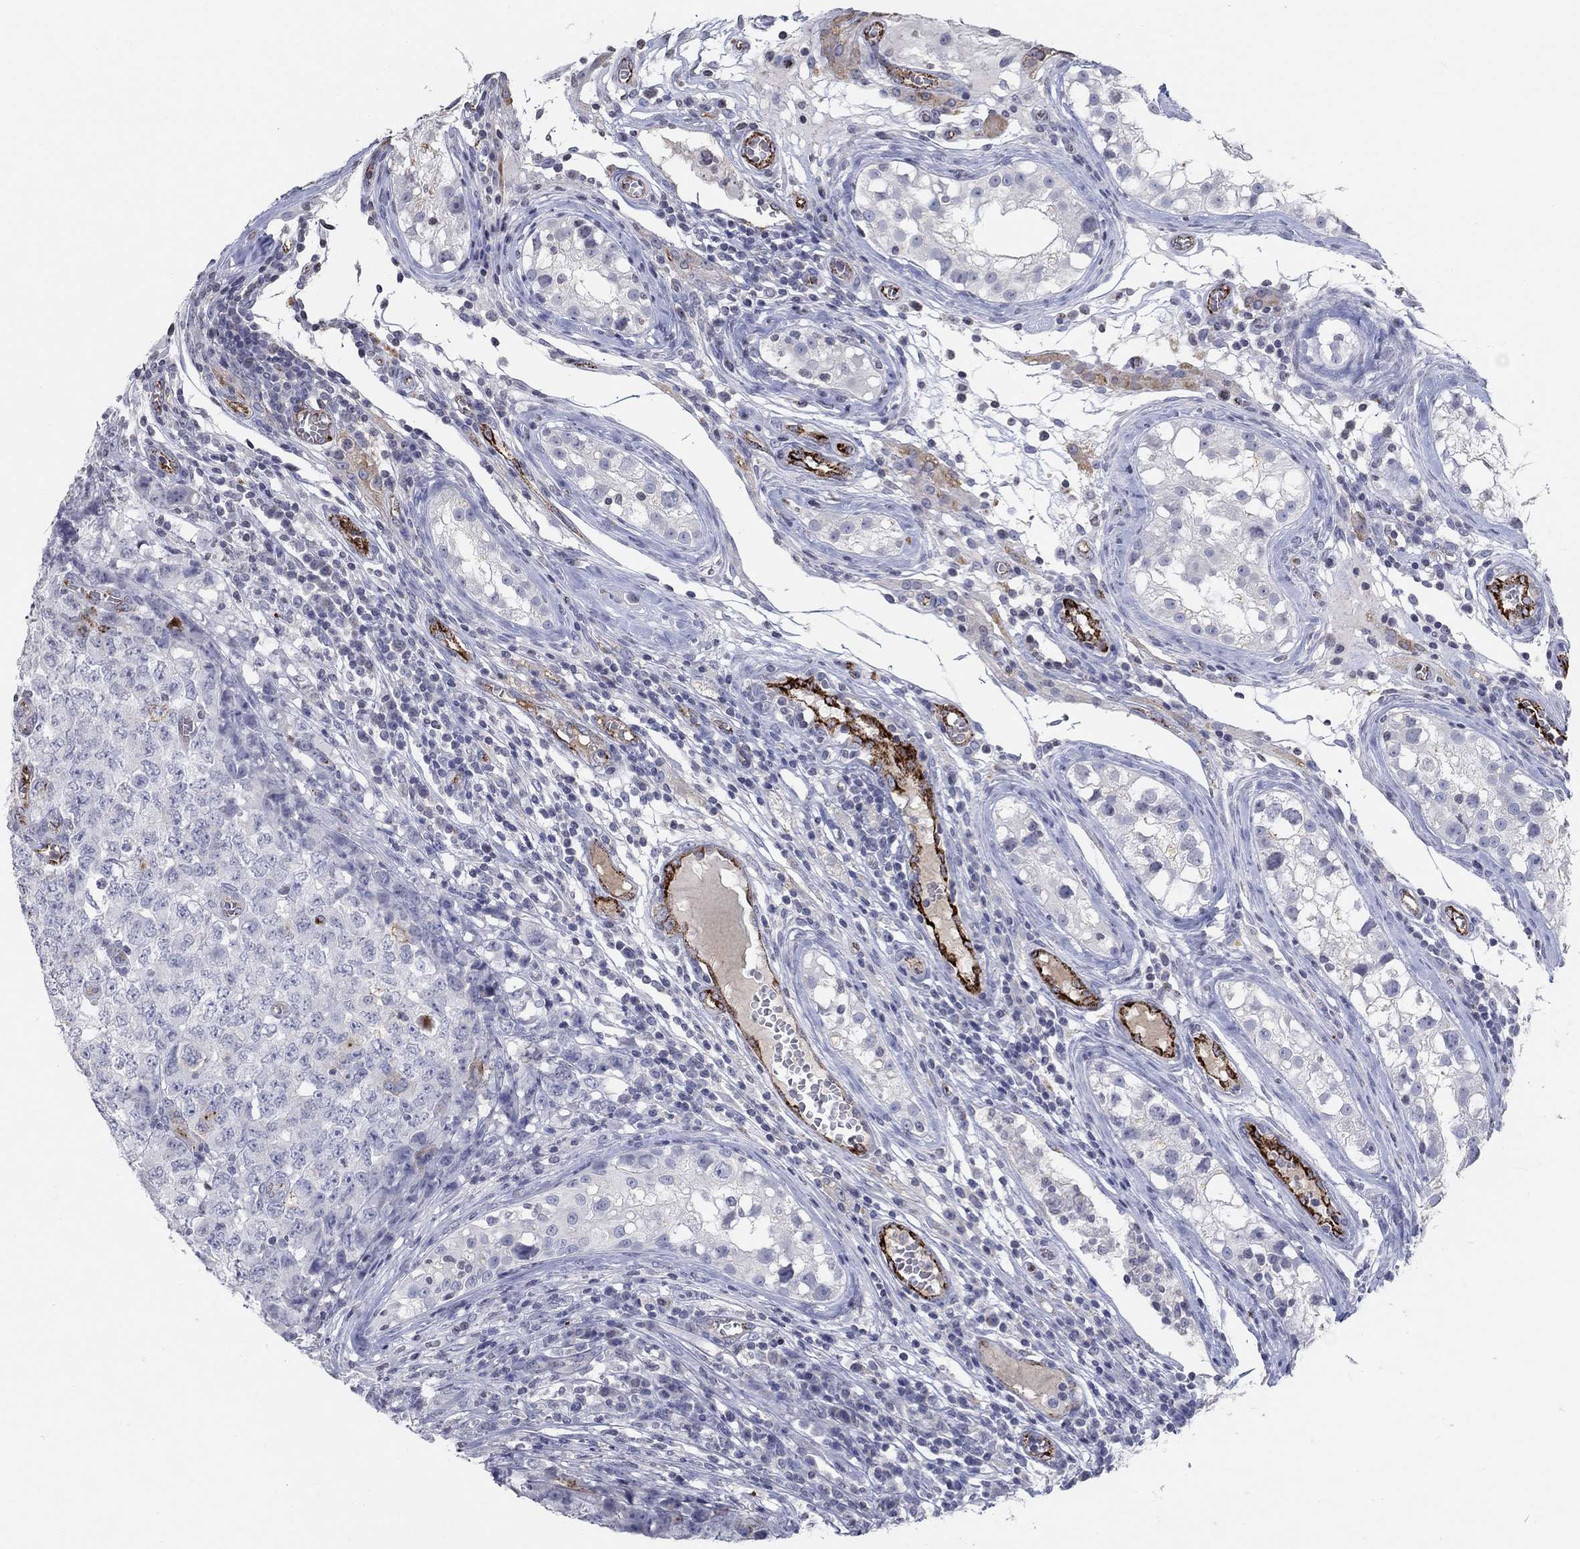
{"staining": {"intensity": "negative", "quantity": "none", "location": "none"}, "tissue": "testis cancer", "cell_type": "Tumor cells", "image_type": "cancer", "snomed": [{"axis": "morphology", "description": "Carcinoma, Embryonal, NOS"}, {"axis": "topography", "description": "Testis"}], "caption": "IHC photomicrograph of neoplastic tissue: human testis cancer (embryonal carcinoma) stained with DAB reveals no significant protein positivity in tumor cells.", "gene": "TINAG", "patient": {"sex": "male", "age": 23}}